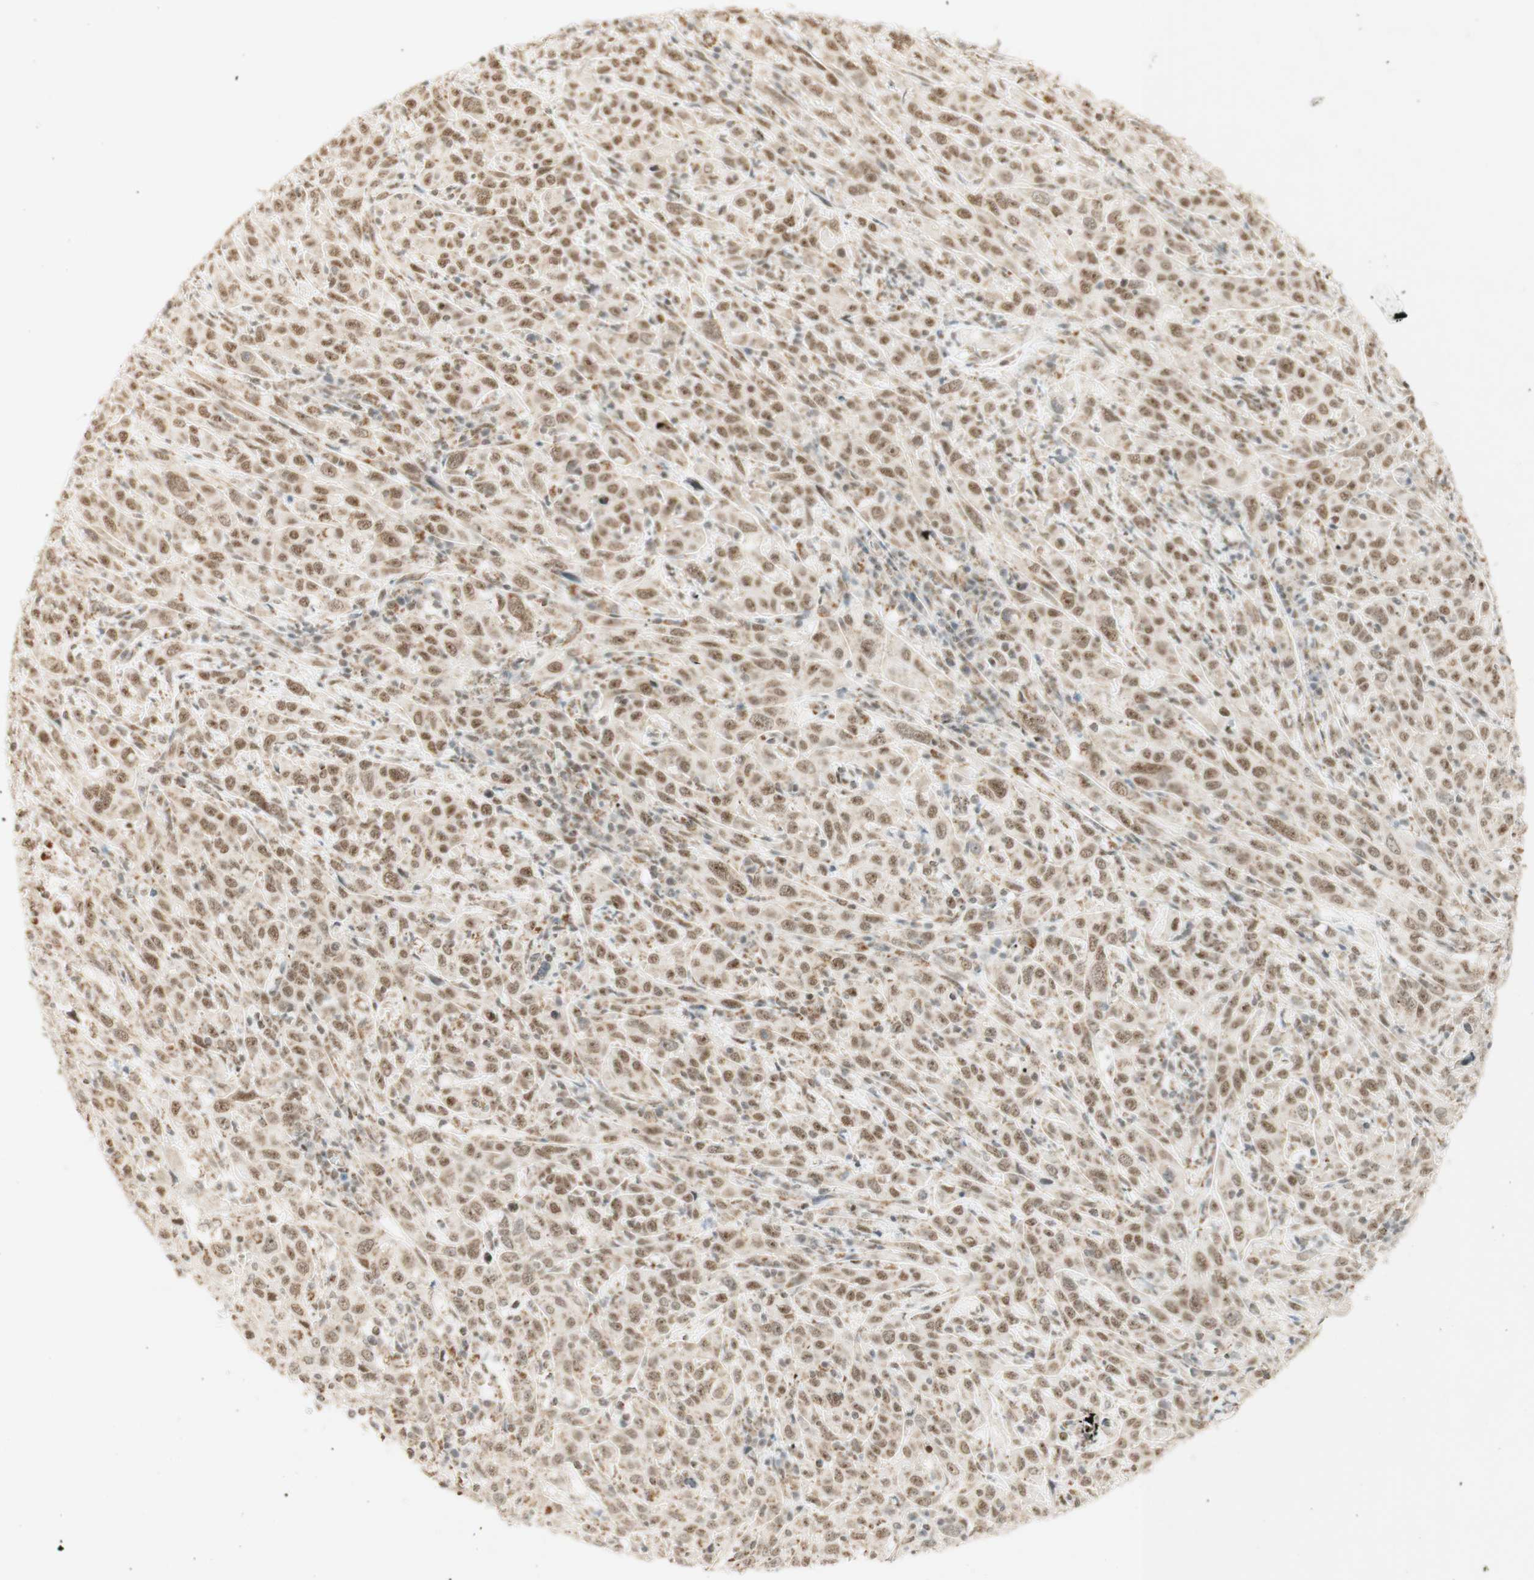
{"staining": {"intensity": "moderate", "quantity": ">75%", "location": "nuclear"}, "tissue": "cervical cancer", "cell_type": "Tumor cells", "image_type": "cancer", "snomed": [{"axis": "morphology", "description": "Squamous cell carcinoma, NOS"}, {"axis": "topography", "description": "Cervix"}], "caption": "Cervical cancer tissue reveals moderate nuclear expression in about >75% of tumor cells", "gene": "ZNF782", "patient": {"sex": "female", "age": 46}}